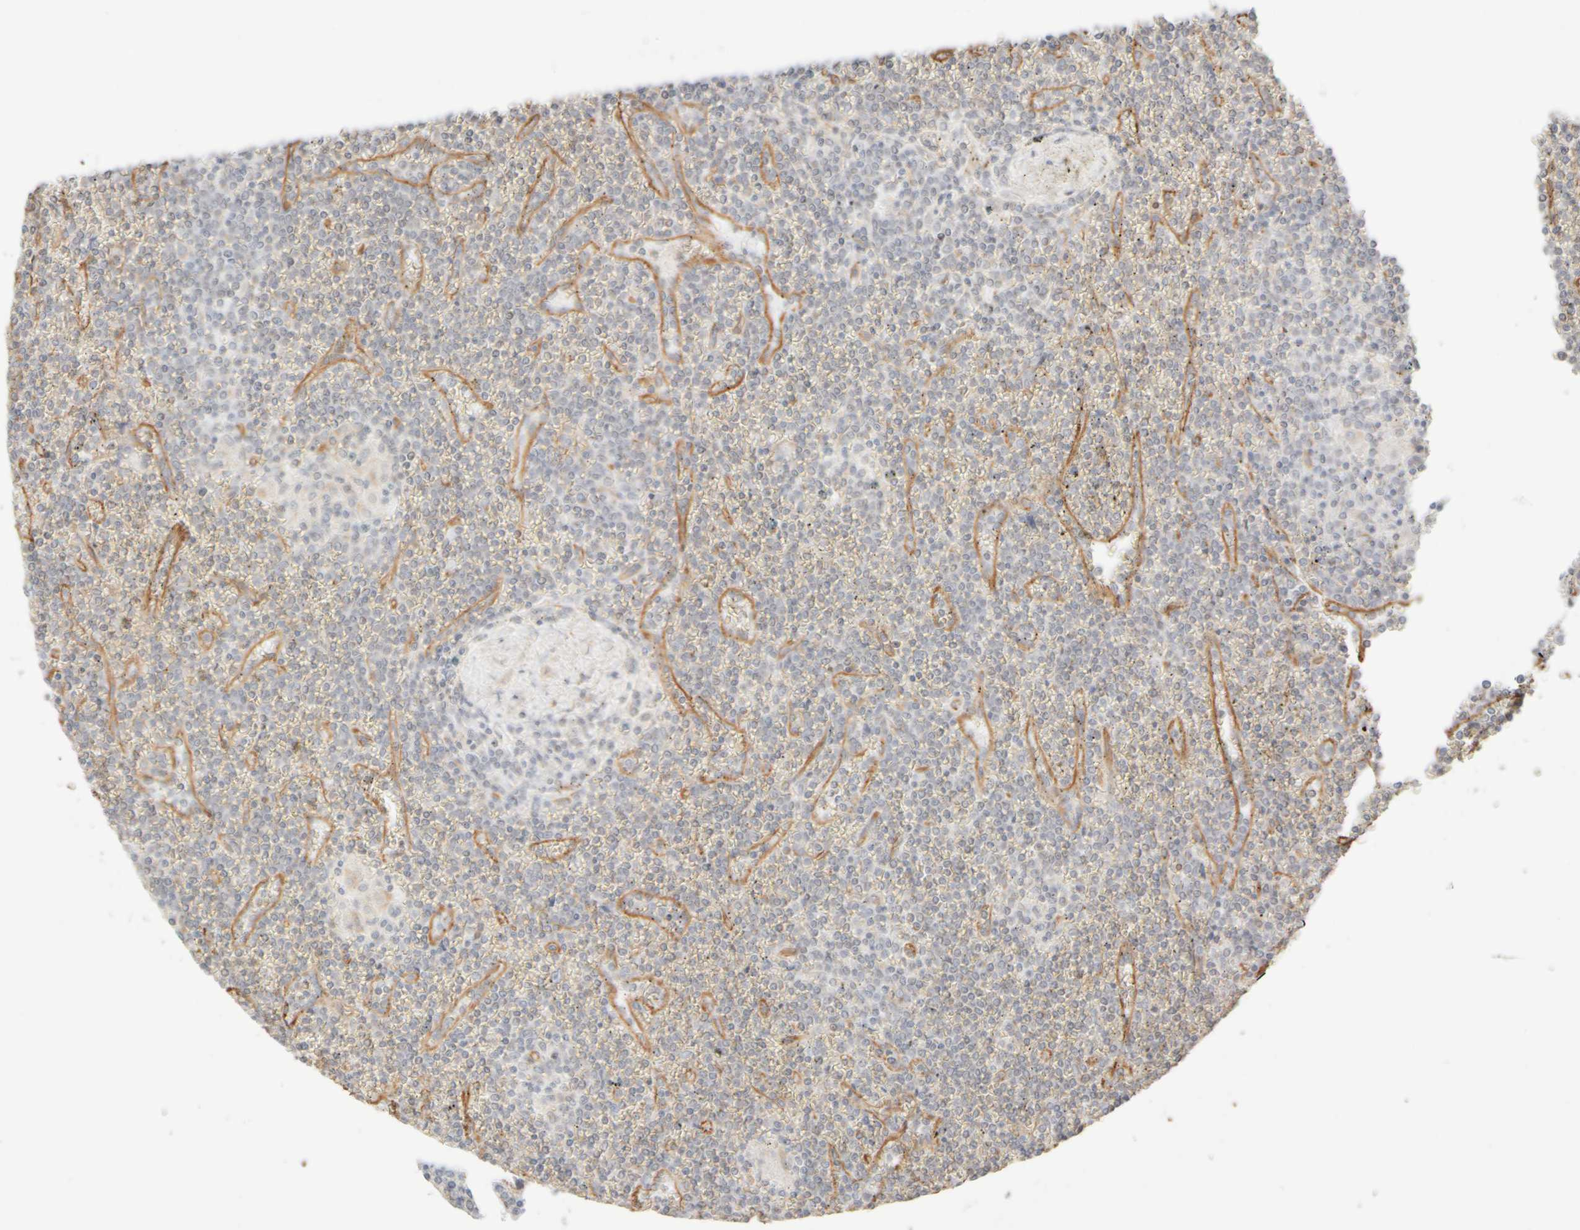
{"staining": {"intensity": "negative", "quantity": "none", "location": "none"}, "tissue": "lymphoma", "cell_type": "Tumor cells", "image_type": "cancer", "snomed": [{"axis": "morphology", "description": "Malignant lymphoma, non-Hodgkin's type, Low grade"}, {"axis": "topography", "description": "Spleen"}], "caption": "Immunohistochemistry (IHC) image of neoplastic tissue: human malignant lymphoma, non-Hodgkin's type (low-grade) stained with DAB (3,3'-diaminobenzidine) displays no significant protein positivity in tumor cells. Nuclei are stained in blue.", "gene": "KRT15", "patient": {"sex": "female", "age": 19}}